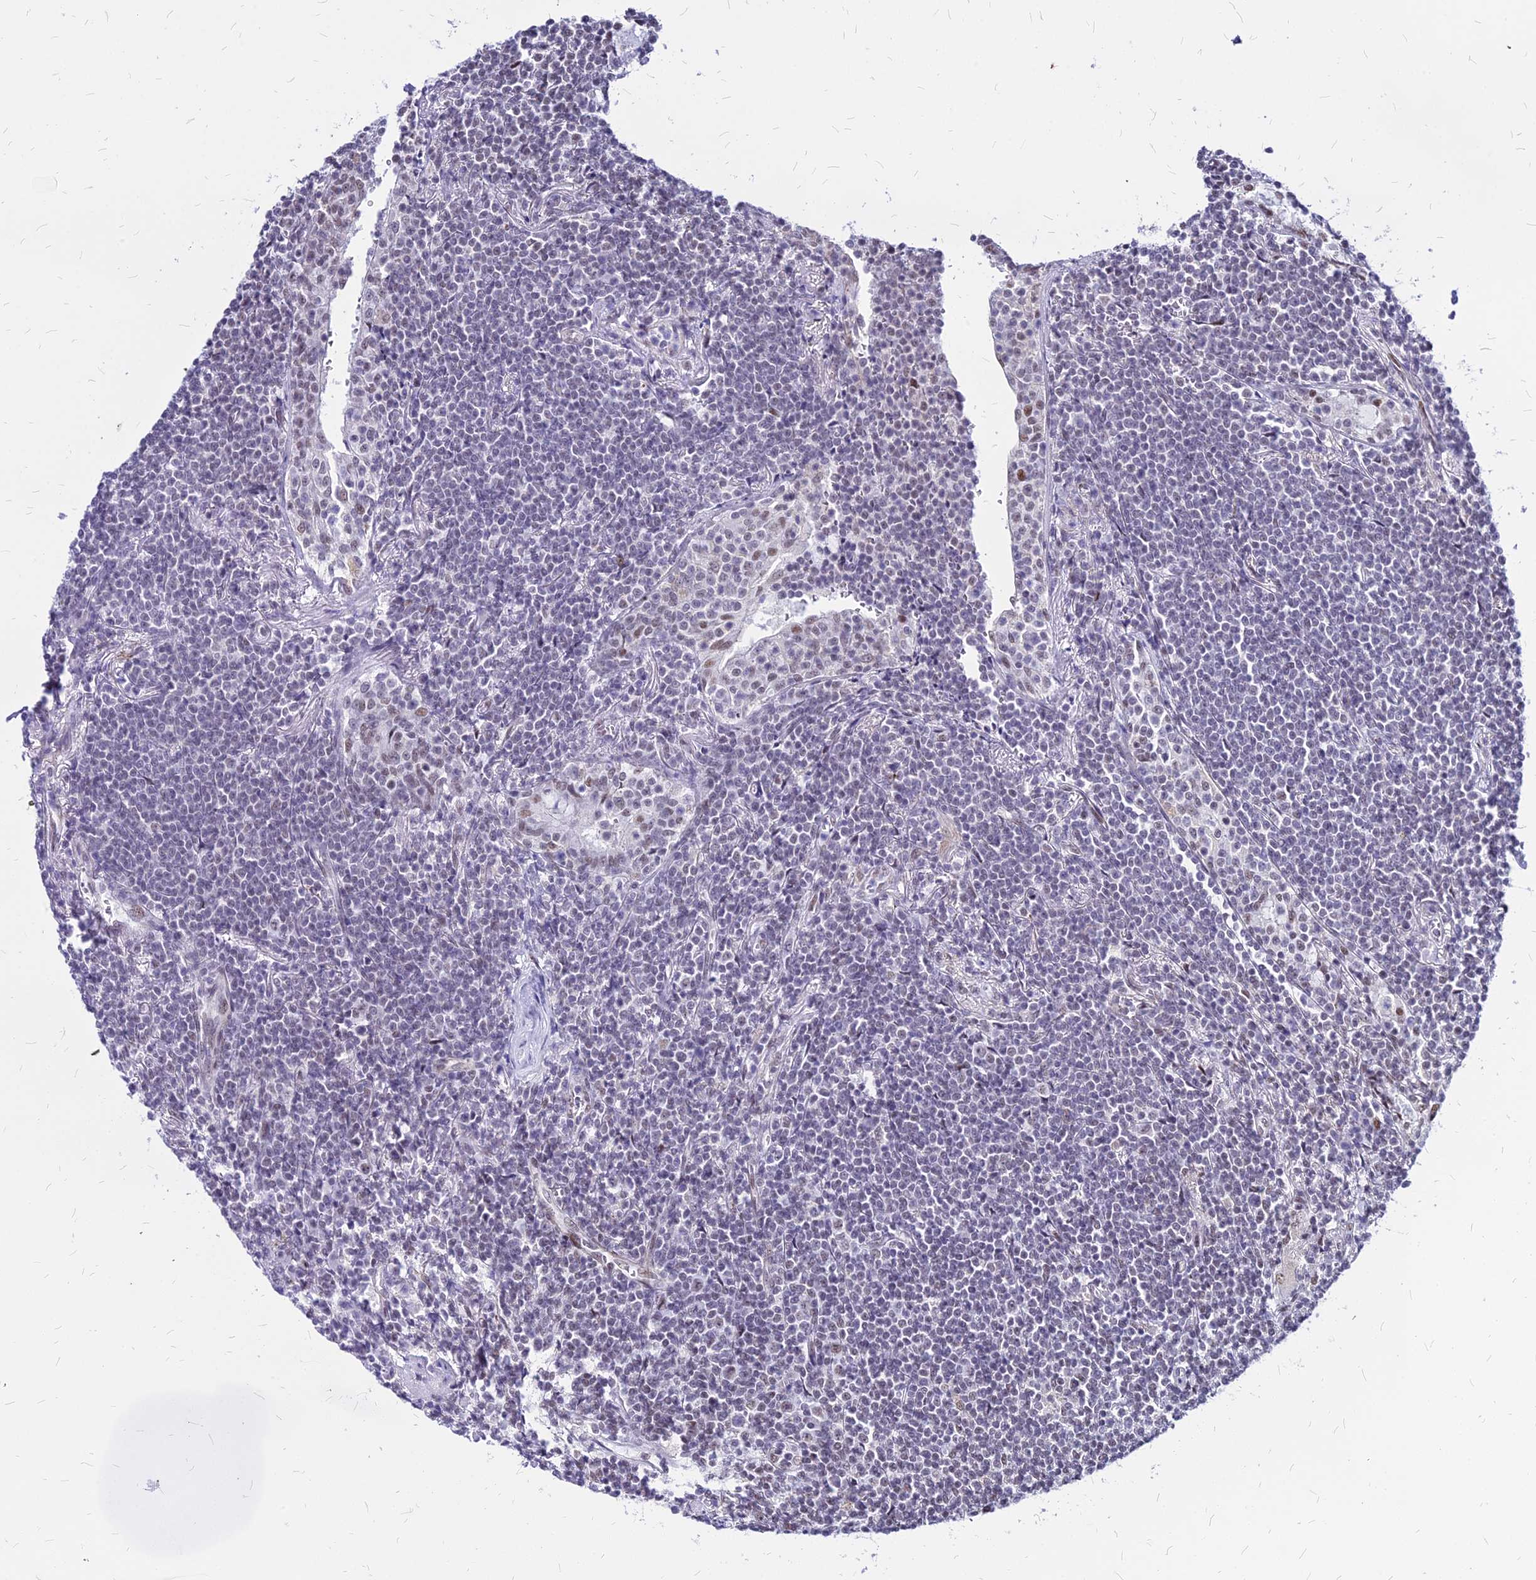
{"staining": {"intensity": "negative", "quantity": "none", "location": "none"}, "tissue": "lymphoma", "cell_type": "Tumor cells", "image_type": "cancer", "snomed": [{"axis": "morphology", "description": "Malignant lymphoma, non-Hodgkin's type, Low grade"}, {"axis": "topography", "description": "Lung"}], "caption": "Human lymphoma stained for a protein using immunohistochemistry displays no positivity in tumor cells.", "gene": "FDX2", "patient": {"sex": "female", "age": 71}}